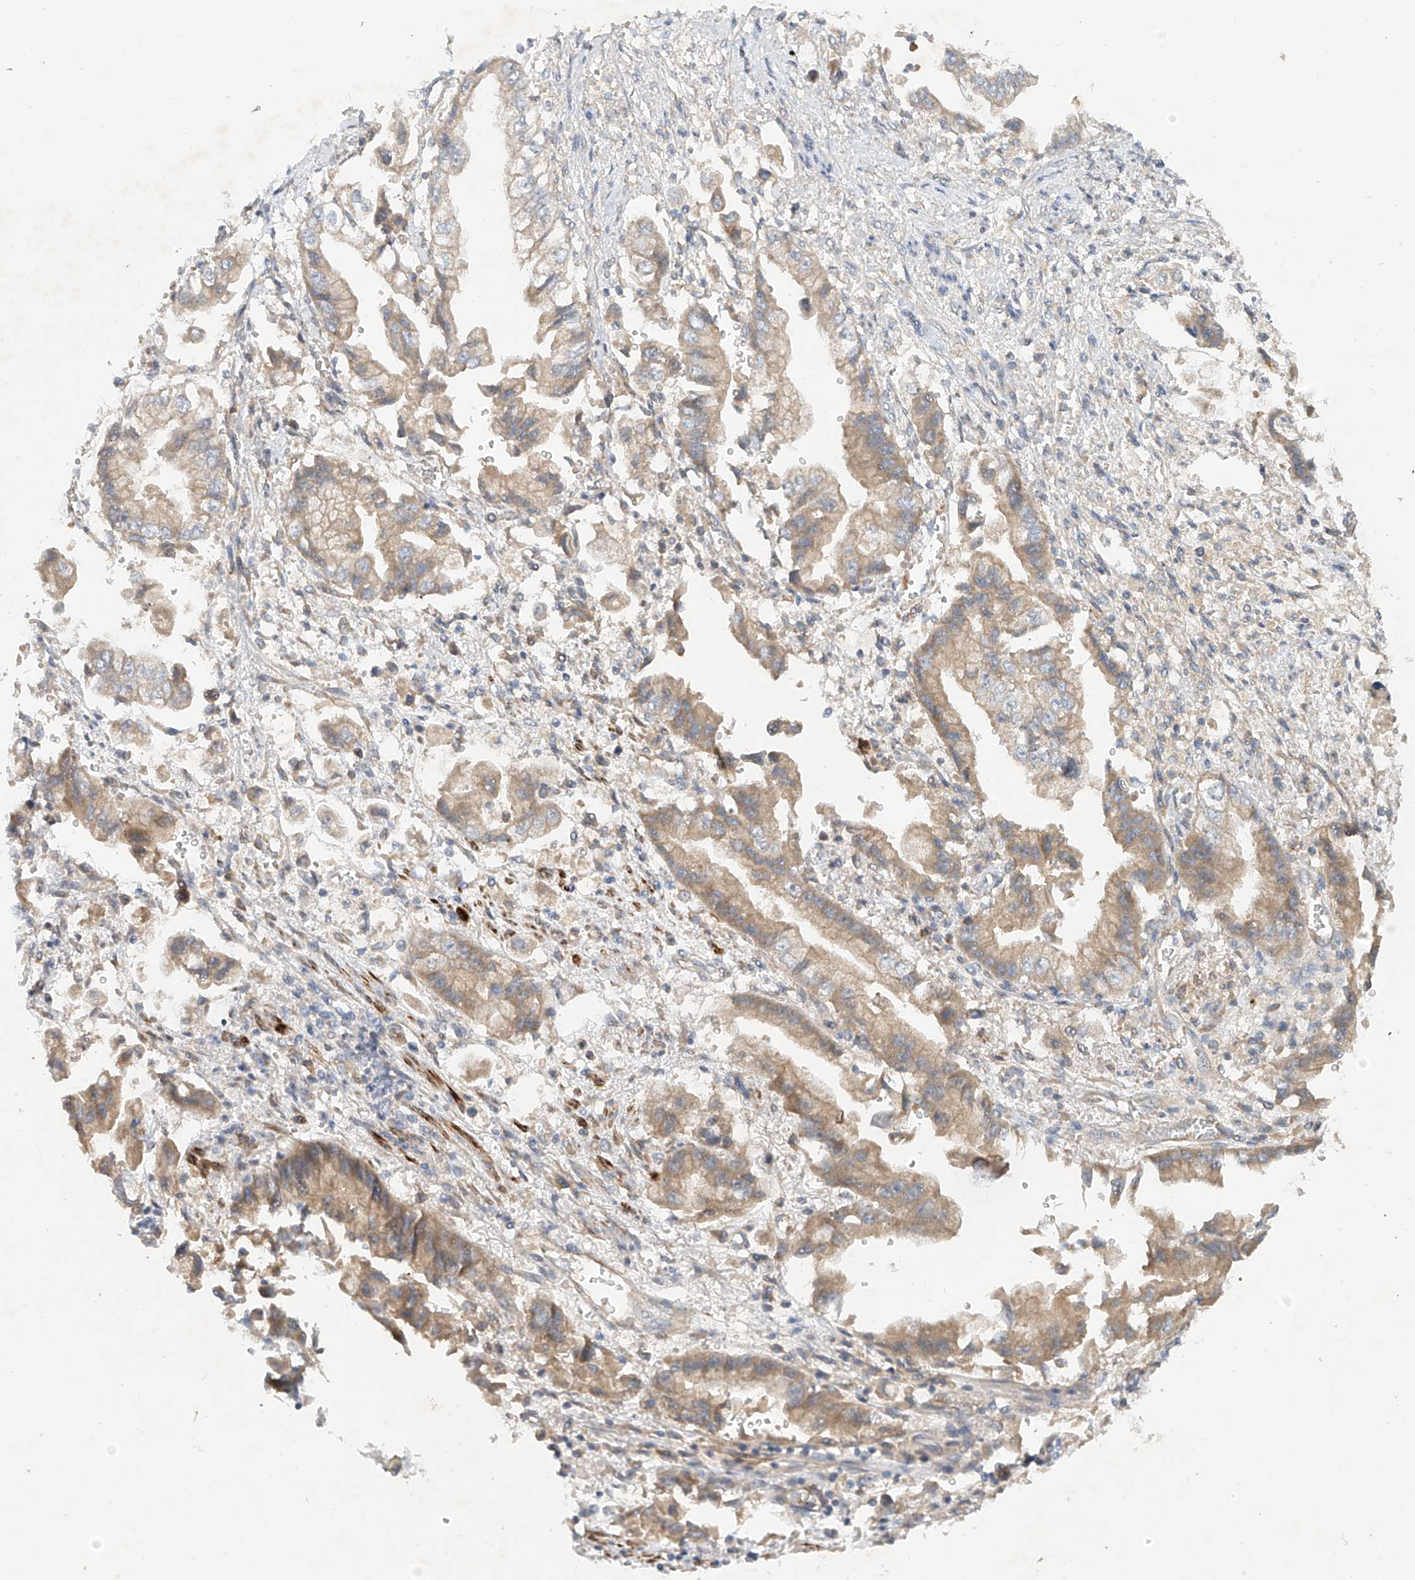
{"staining": {"intensity": "weak", "quantity": "25%-75%", "location": "cytoplasmic/membranous"}, "tissue": "stomach cancer", "cell_type": "Tumor cells", "image_type": "cancer", "snomed": [{"axis": "morphology", "description": "Adenocarcinoma, NOS"}, {"axis": "topography", "description": "Stomach"}], "caption": "The immunohistochemical stain shows weak cytoplasmic/membranous positivity in tumor cells of adenocarcinoma (stomach) tissue. Nuclei are stained in blue.", "gene": "LYRM9", "patient": {"sex": "male", "age": 62}}